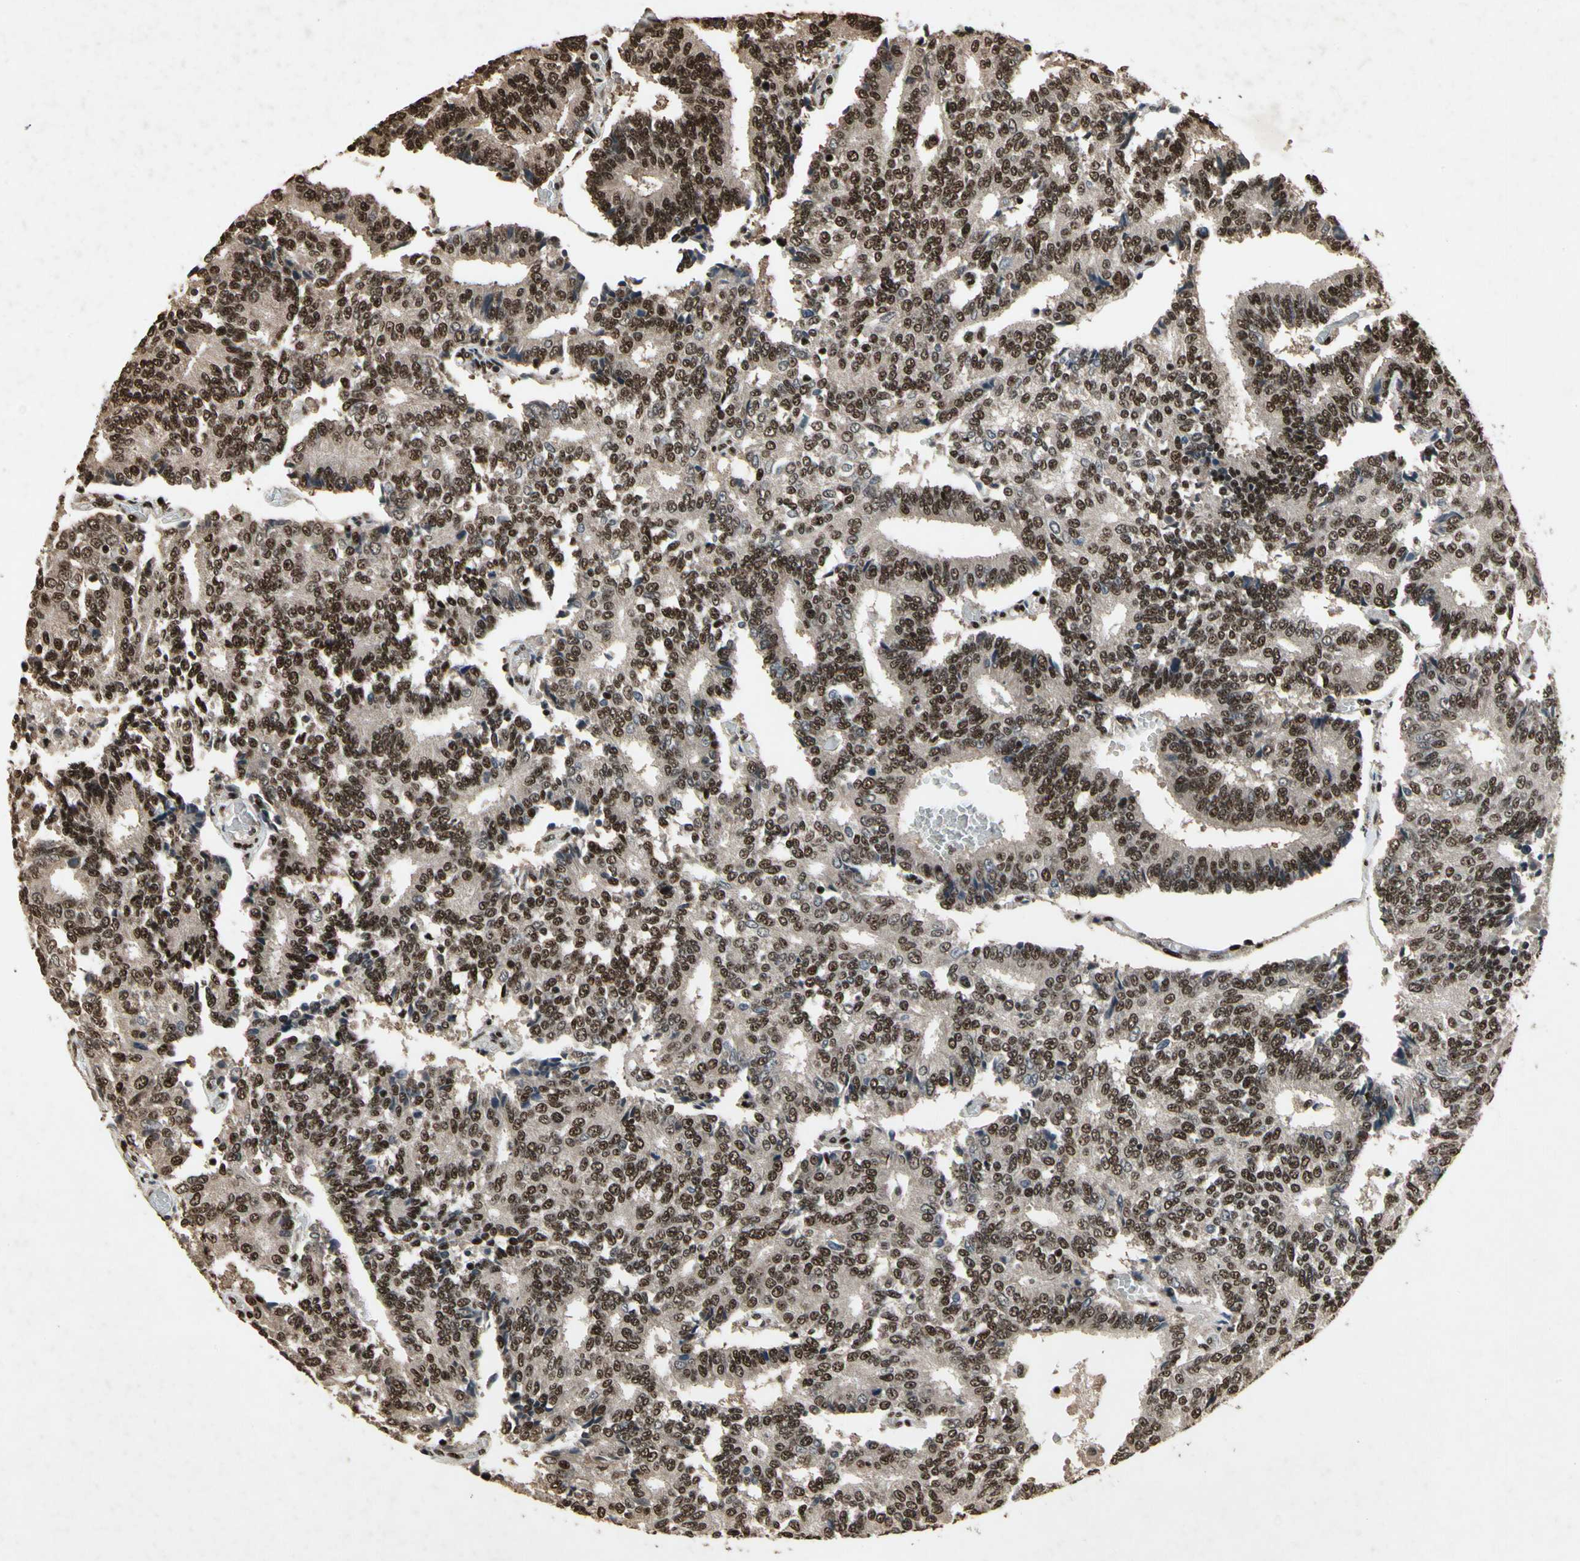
{"staining": {"intensity": "strong", "quantity": ">75%", "location": "nuclear"}, "tissue": "prostate cancer", "cell_type": "Tumor cells", "image_type": "cancer", "snomed": [{"axis": "morphology", "description": "Adenocarcinoma, High grade"}, {"axis": "topography", "description": "Prostate"}], "caption": "The micrograph exhibits a brown stain indicating the presence of a protein in the nuclear of tumor cells in prostate high-grade adenocarcinoma. (Brightfield microscopy of DAB IHC at high magnification).", "gene": "TBX2", "patient": {"sex": "male", "age": 55}}